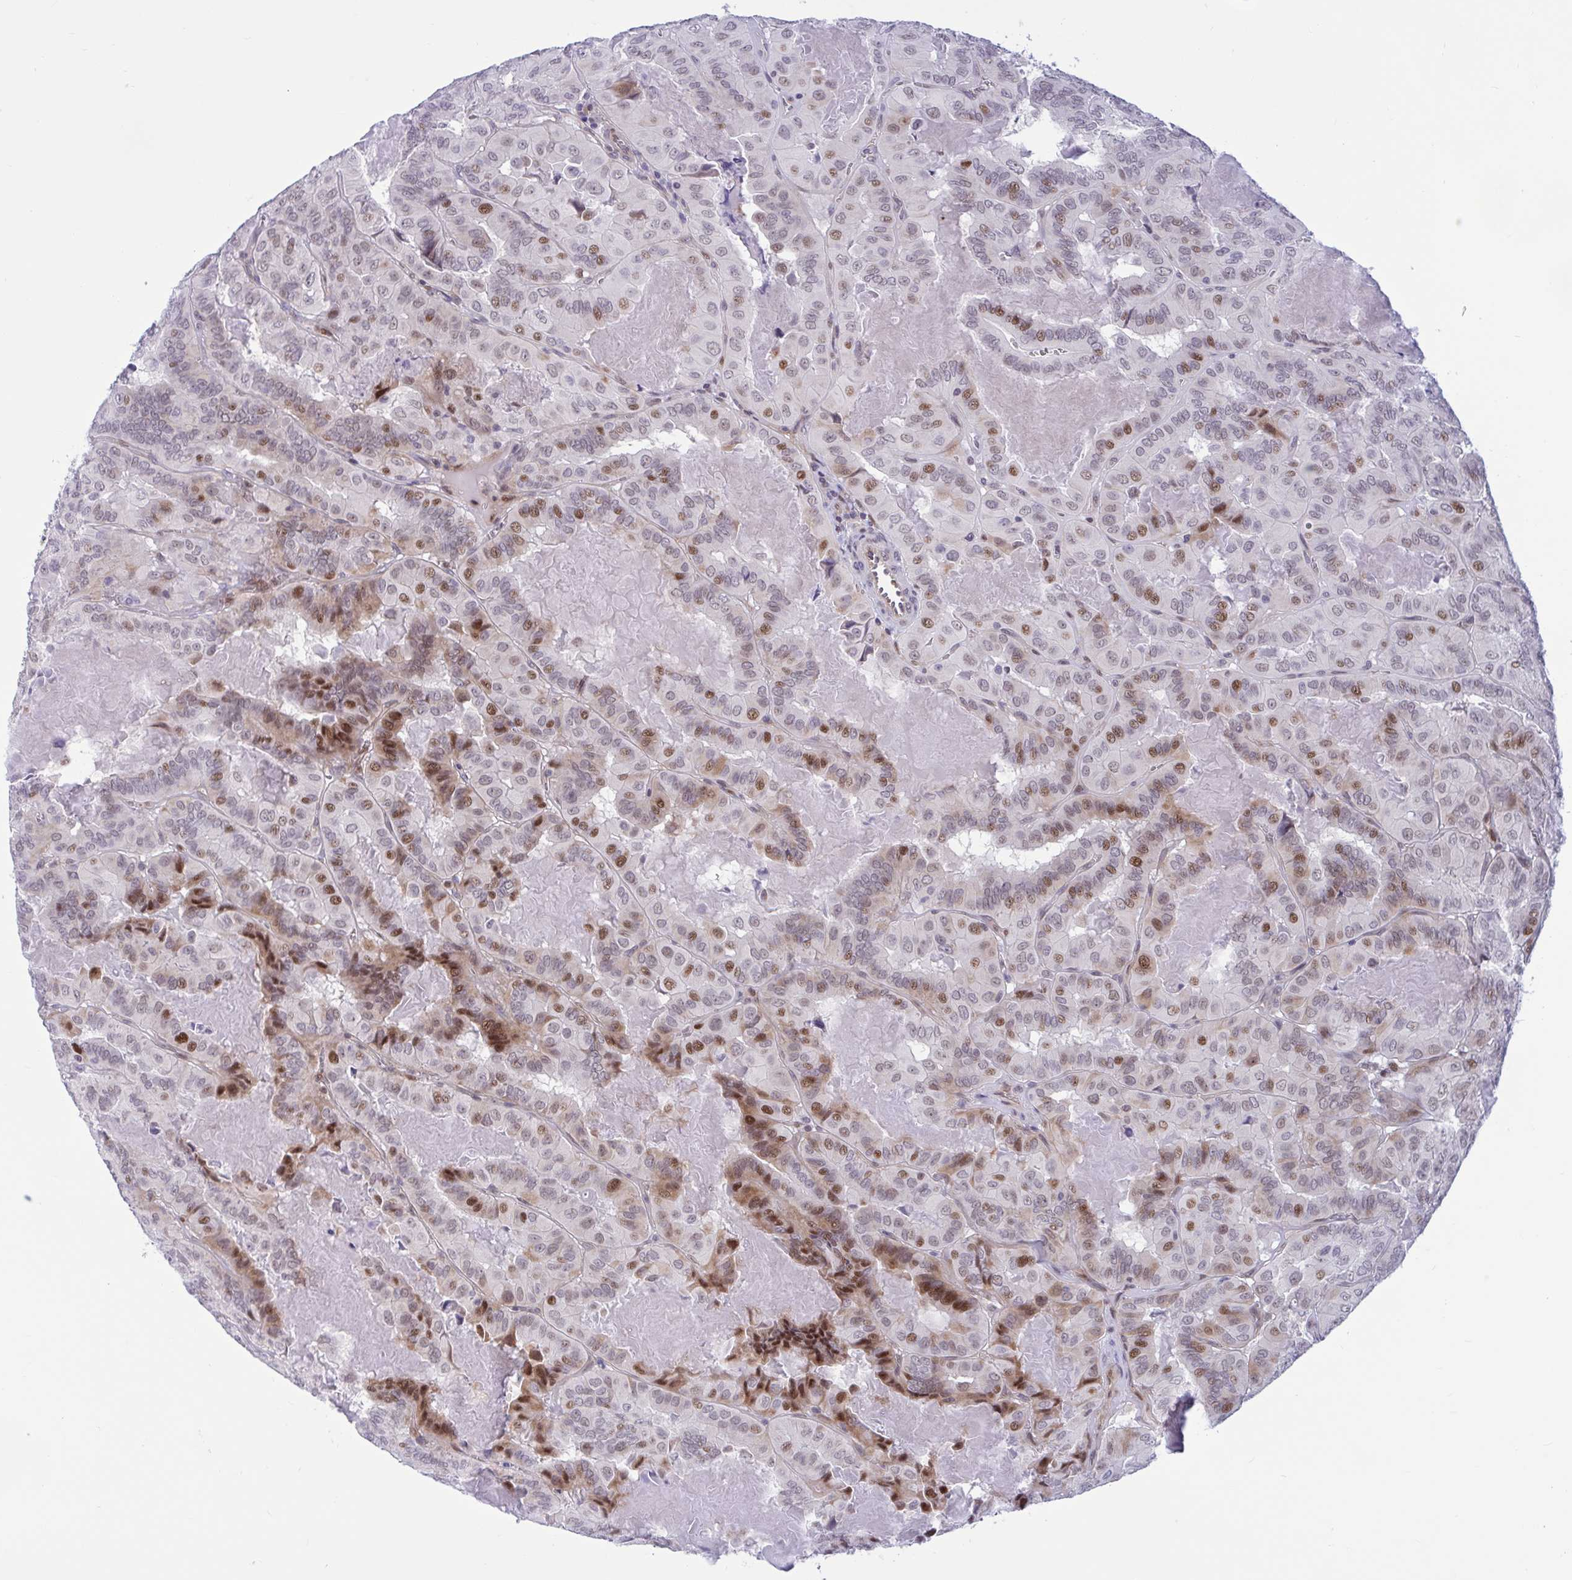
{"staining": {"intensity": "moderate", "quantity": "25%-75%", "location": "nuclear"}, "tissue": "thyroid cancer", "cell_type": "Tumor cells", "image_type": "cancer", "snomed": [{"axis": "morphology", "description": "Papillary adenocarcinoma, NOS"}, {"axis": "topography", "description": "Thyroid gland"}], "caption": "About 25%-75% of tumor cells in thyroid cancer (papillary adenocarcinoma) reveal moderate nuclear protein staining as visualized by brown immunohistochemical staining.", "gene": "RBL1", "patient": {"sex": "female", "age": 46}}